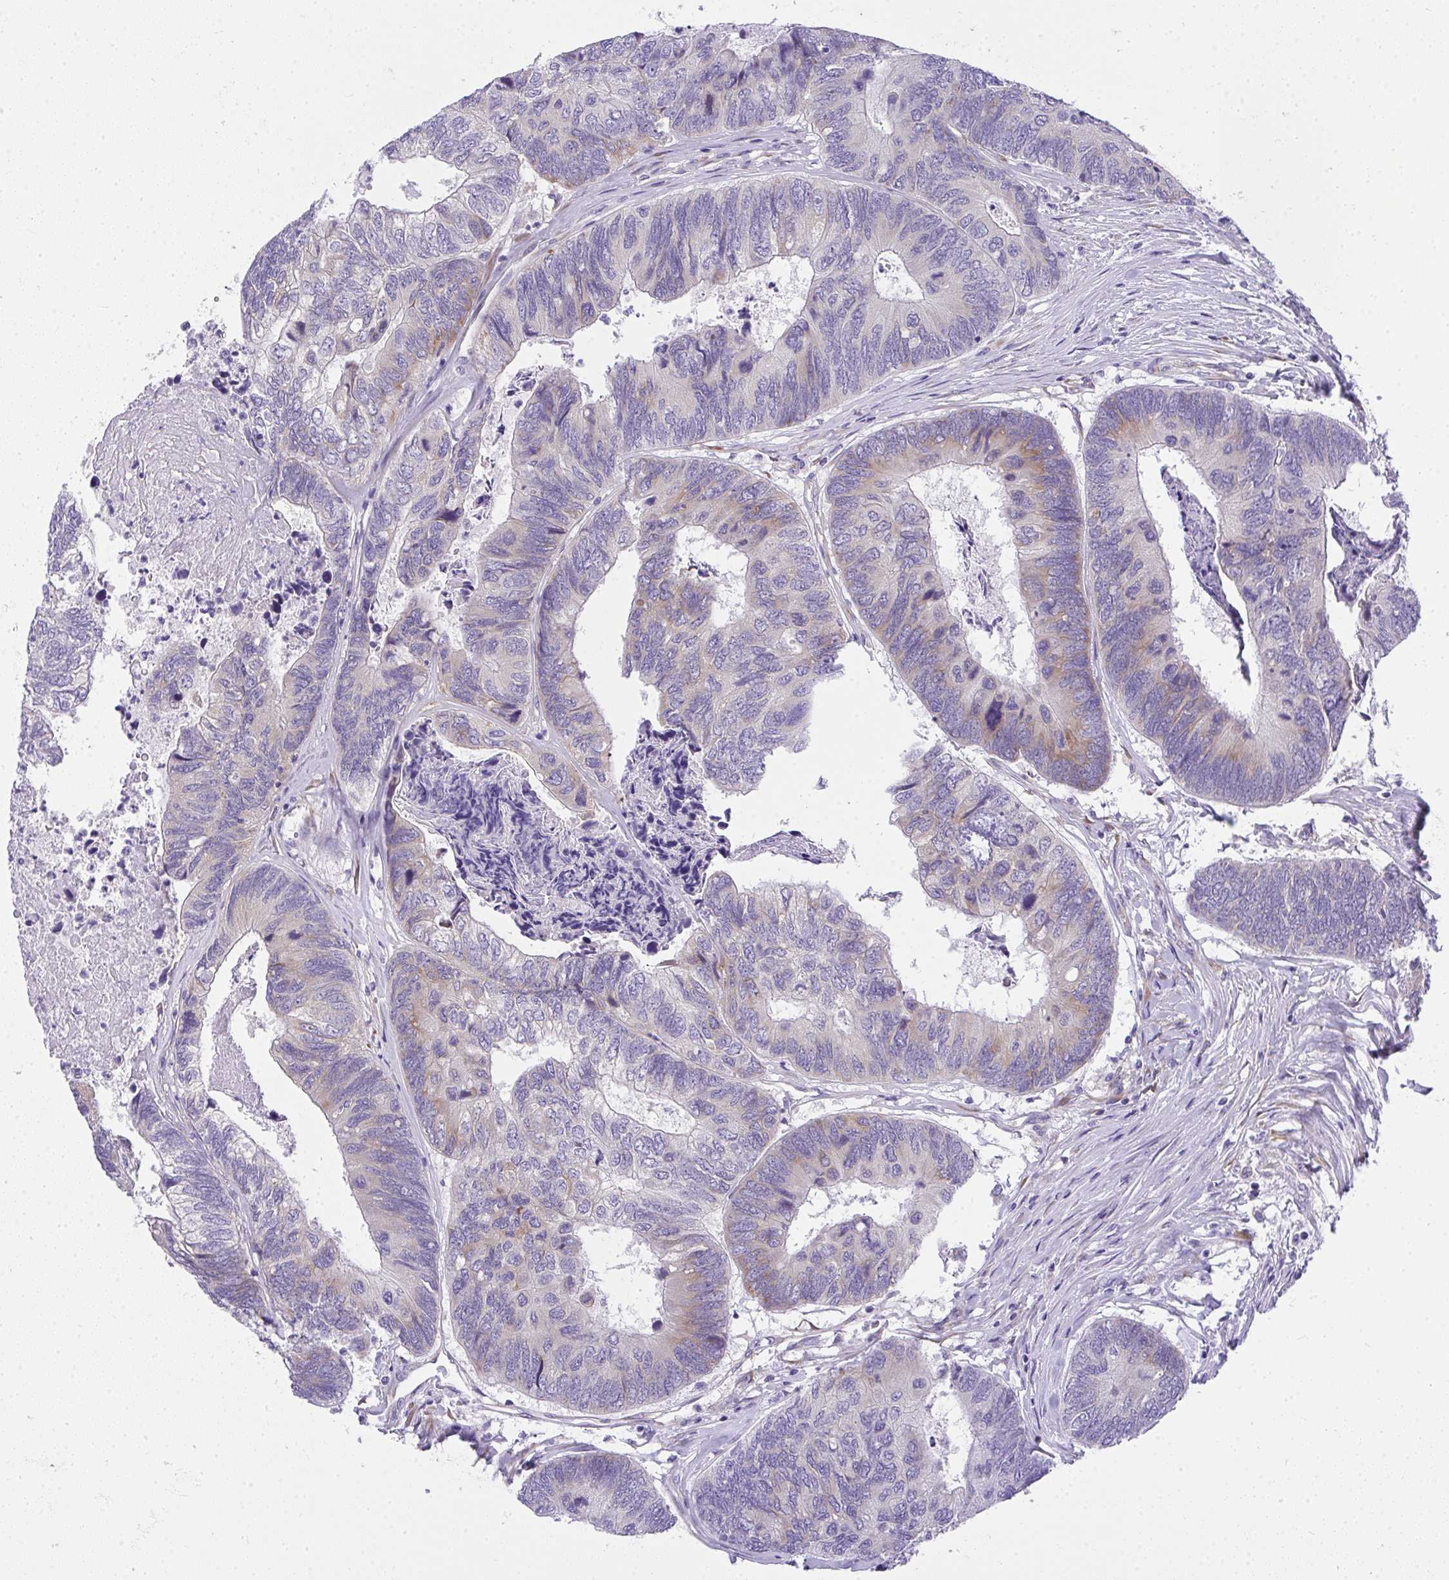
{"staining": {"intensity": "weak", "quantity": "<25%", "location": "cytoplasmic/membranous"}, "tissue": "colorectal cancer", "cell_type": "Tumor cells", "image_type": "cancer", "snomed": [{"axis": "morphology", "description": "Adenocarcinoma, NOS"}, {"axis": "topography", "description": "Colon"}], "caption": "Photomicrograph shows no significant protein positivity in tumor cells of adenocarcinoma (colorectal).", "gene": "ADRA2C", "patient": {"sex": "female", "age": 67}}